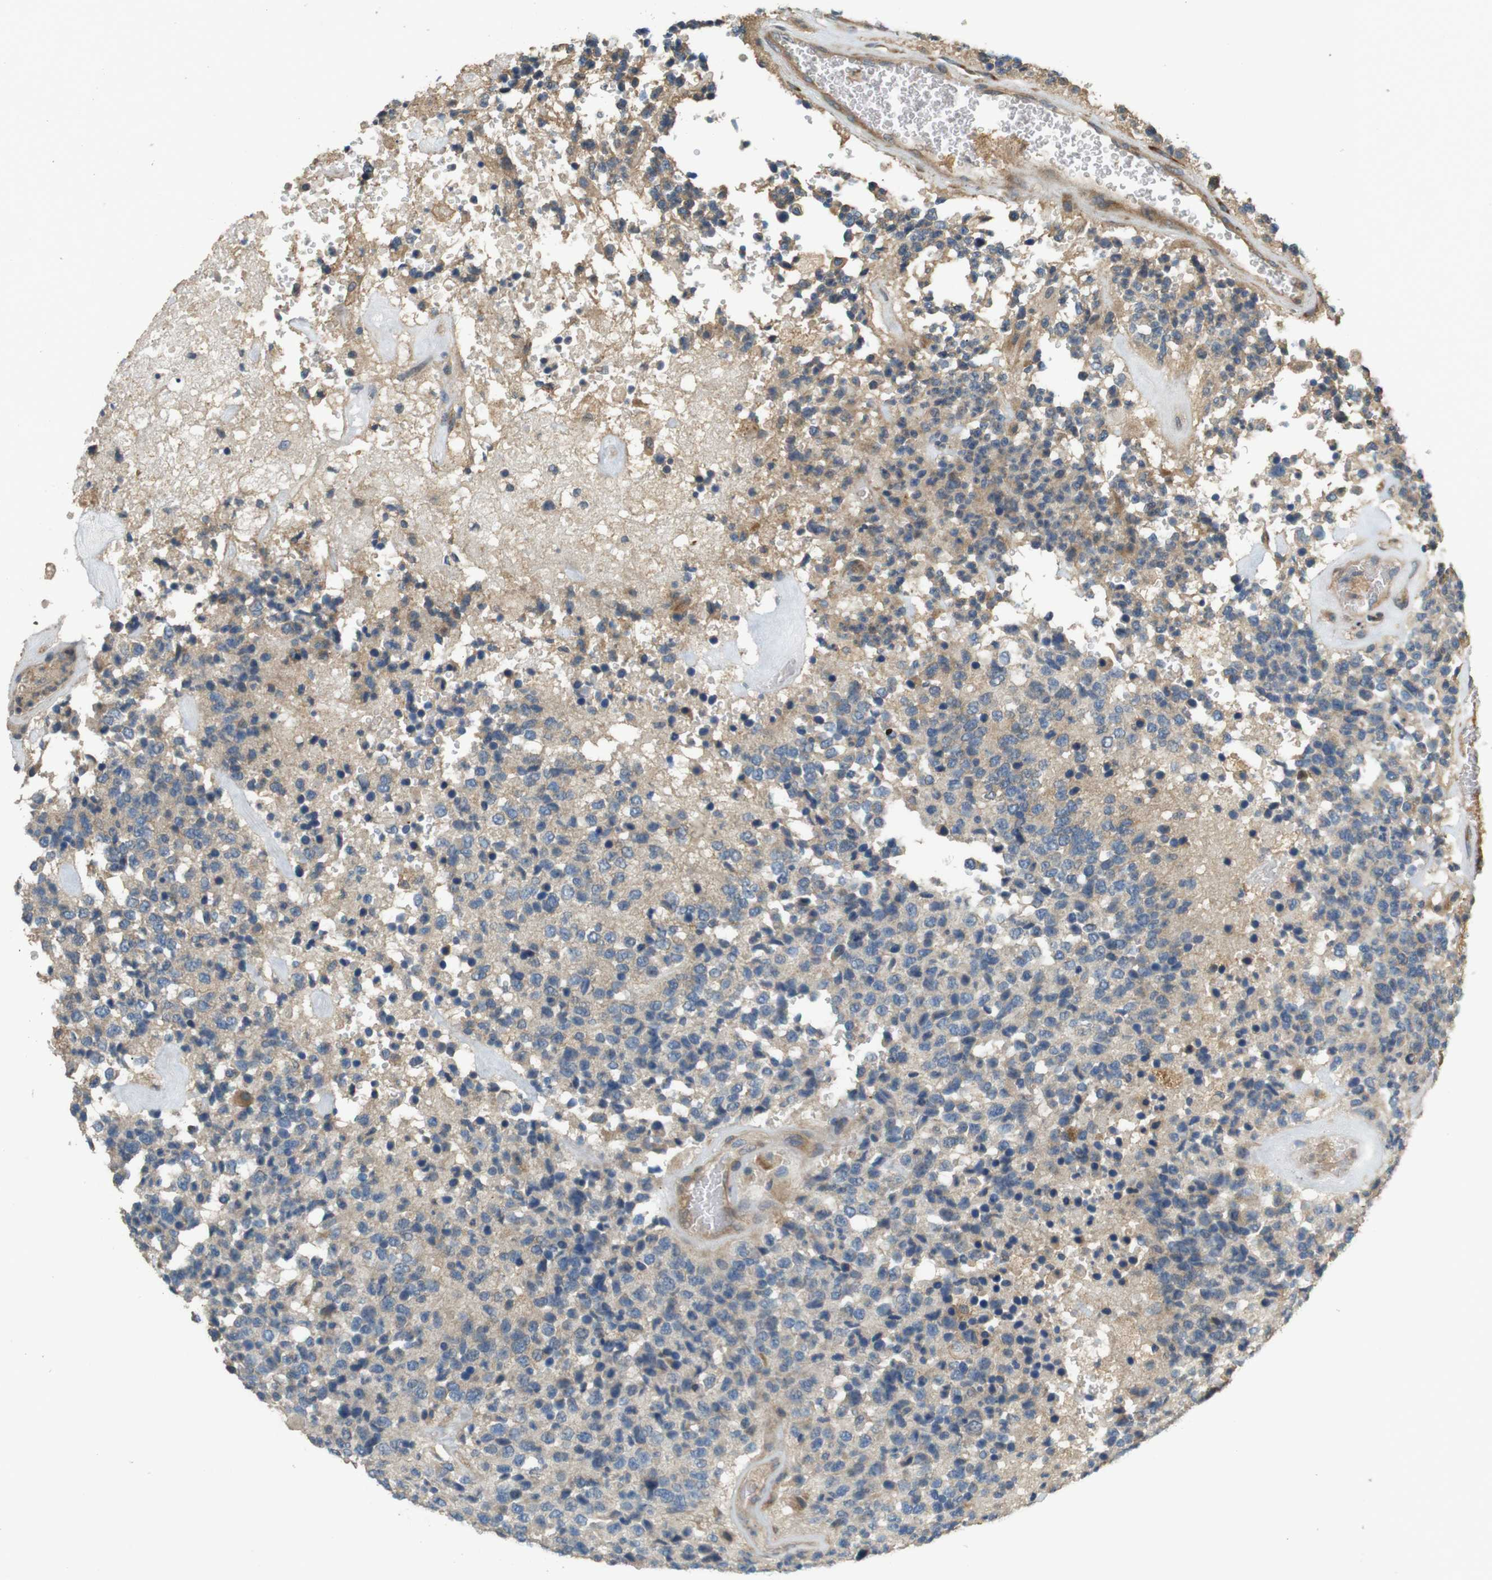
{"staining": {"intensity": "moderate", "quantity": "25%-75%", "location": "cytoplasmic/membranous"}, "tissue": "glioma", "cell_type": "Tumor cells", "image_type": "cancer", "snomed": [{"axis": "morphology", "description": "Glioma, malignant, High grade"}, {"axis": "topography", "description": "pancreas cauda"}], "caption": "DAB immunohistochemical staining of human glioma exhibits moderate cytoplasmic/membranous protein staining in about 25%-75% of tumor cells.", "gene": "ARHGAP24", "patient": {"sex": "male", "age": 60}}